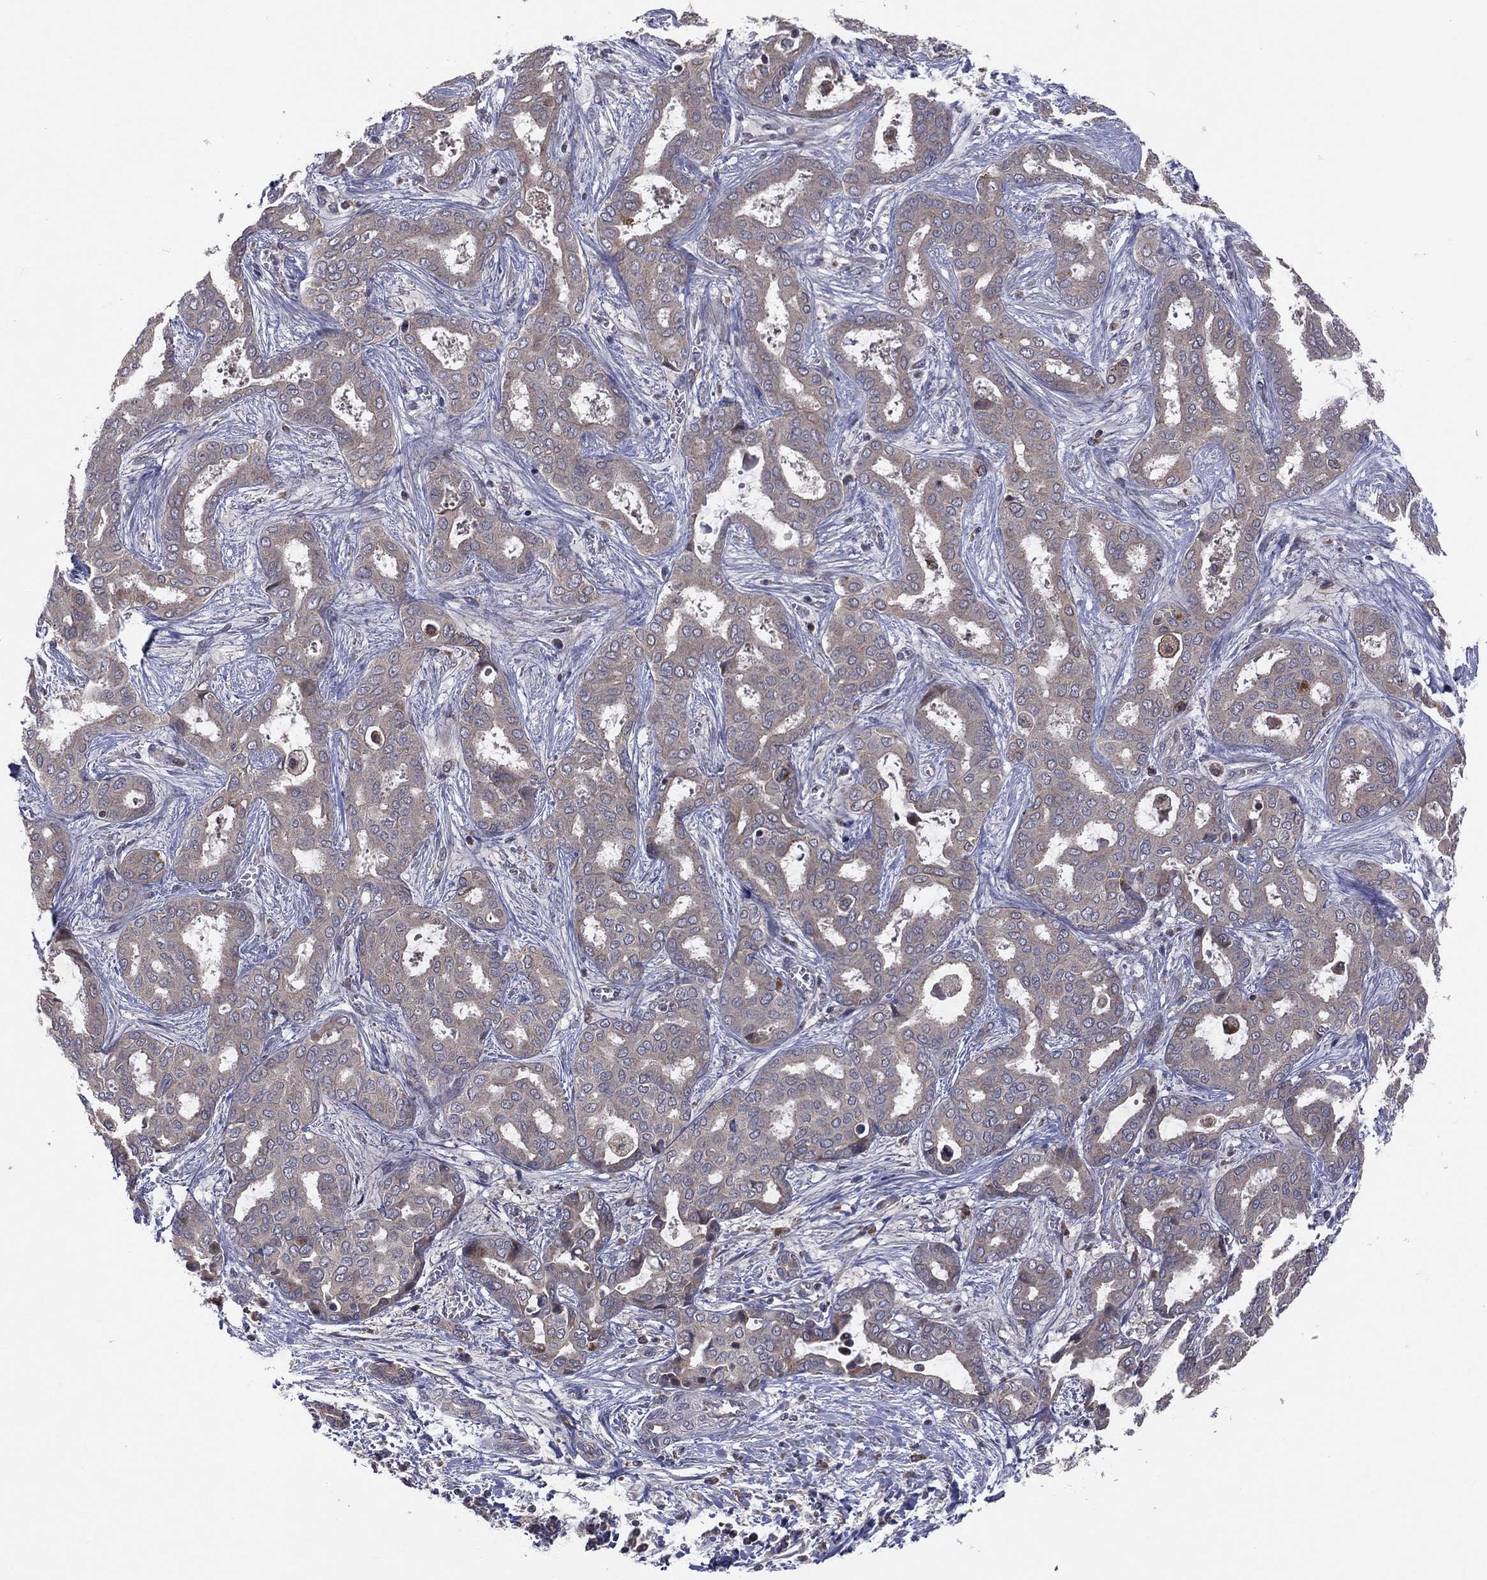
{"staining": {"intensity": "moderate", "quantity": "<25%", "location": "cytoplasmic/membranous"}, "tissue": "liver cancer", "cell_type": "Tumor cells", "image_type": "cancer", "snomed": [{"axis": "morphology", "description": "Cholangiocarcinoma"}, {"axis": "topography", "description": "Liver"}], "caption": "Immunohistochemical staining of liver cancer shows moderate cytoplasmic/membranous protein staining in about <25% of tumor cells.", "gene": "STARD3", "patient": {"sex": "female", "age": 64}}